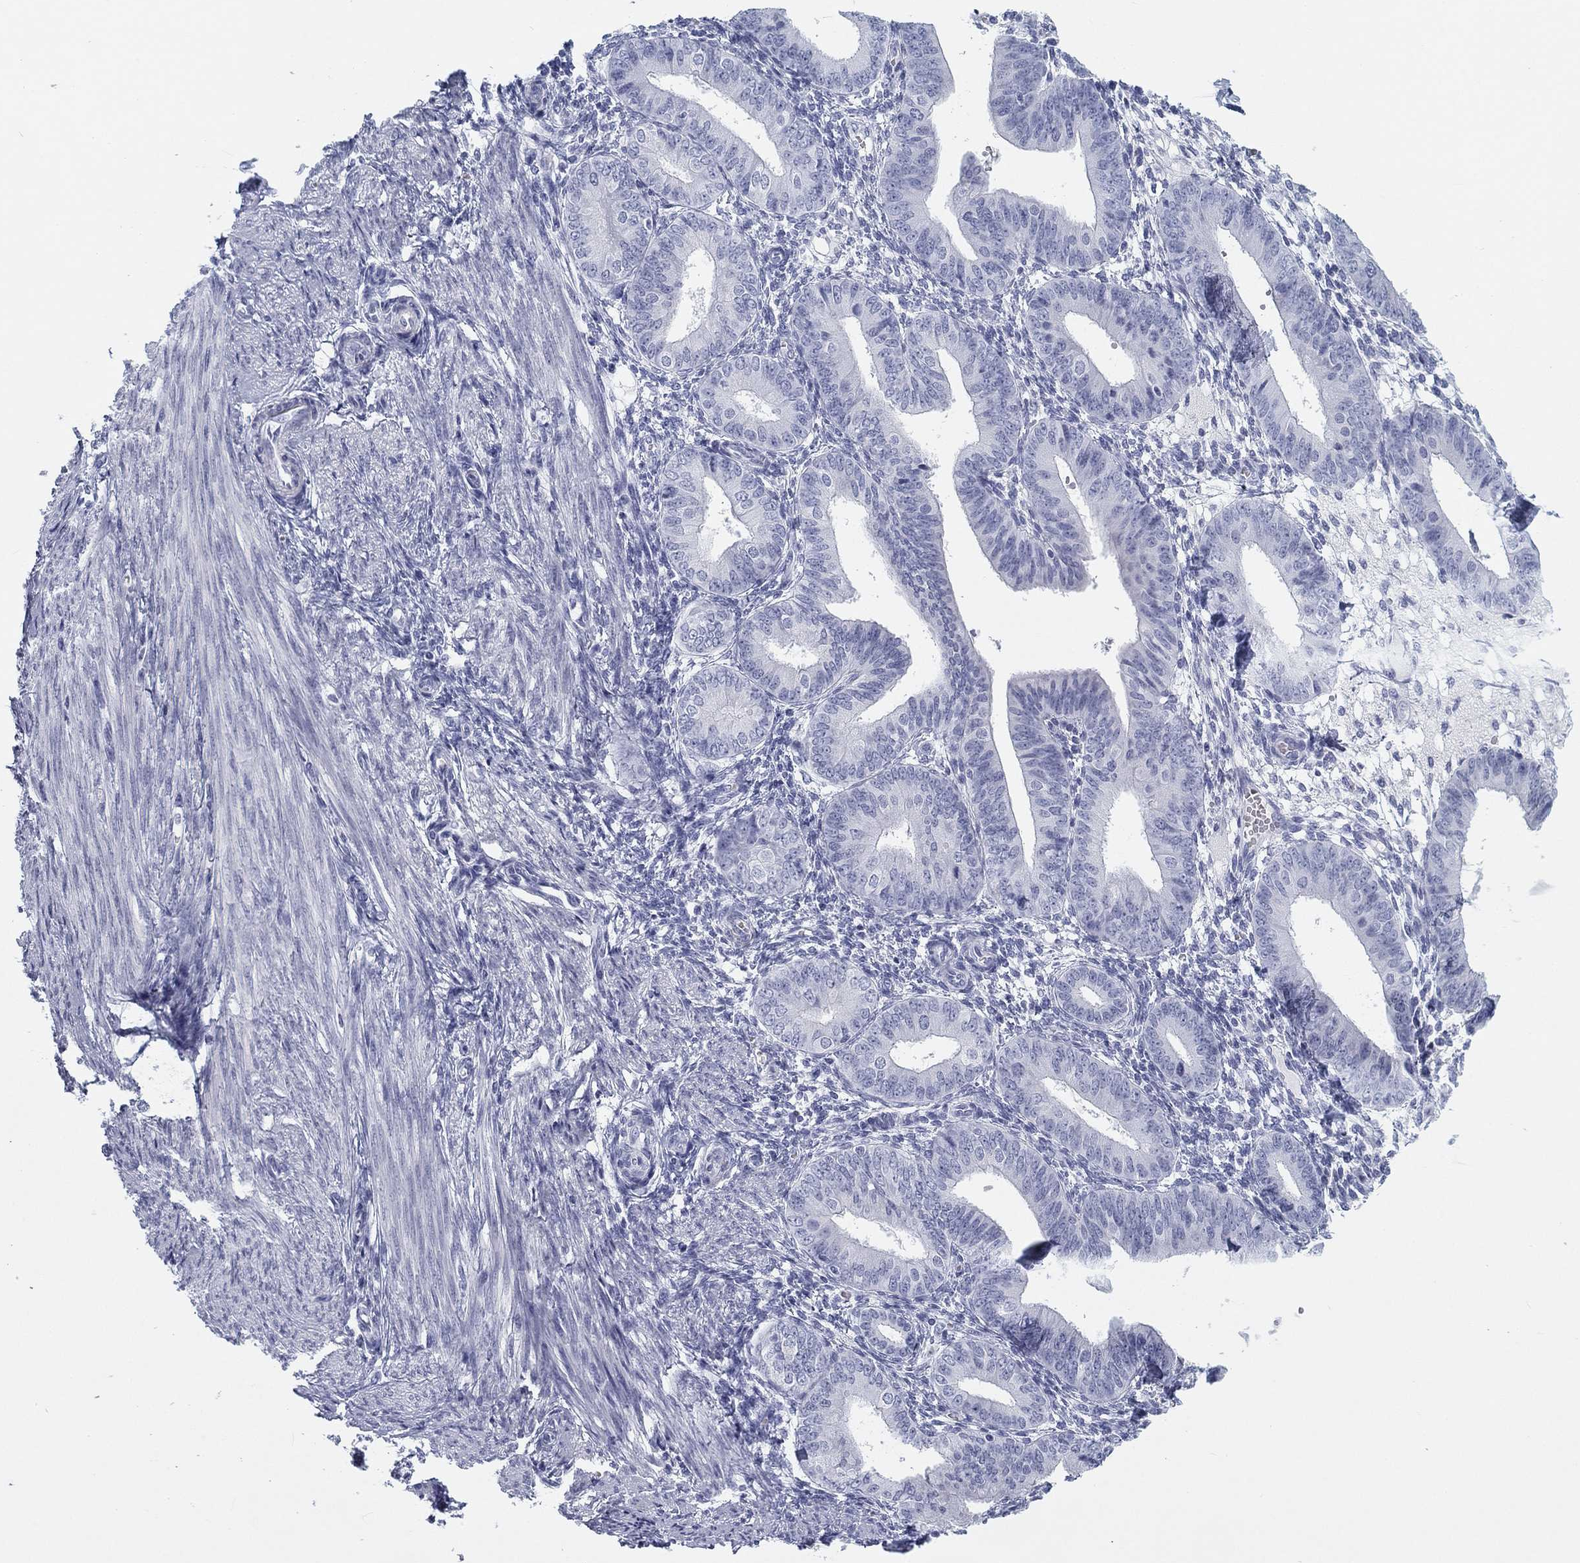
{"staining": {"intensity": "negative", "quantity": "none", "location": "none"}, "tissue": "endometrium", "cell_type": "Cells in endometrial stroma", "image_type": "normal", "snomed": [{"axis": "morphology", "description": "Normal tissue, NOS"}, {"axis": "topography", "description": "Endometrium"}], "caption": "This is an IHC photomicrograph of normal human endometrium. There is no positivity in cells in endometrial stroma.", "gene": "CALB1", "patient": {"sex": "female", "age": 39}}